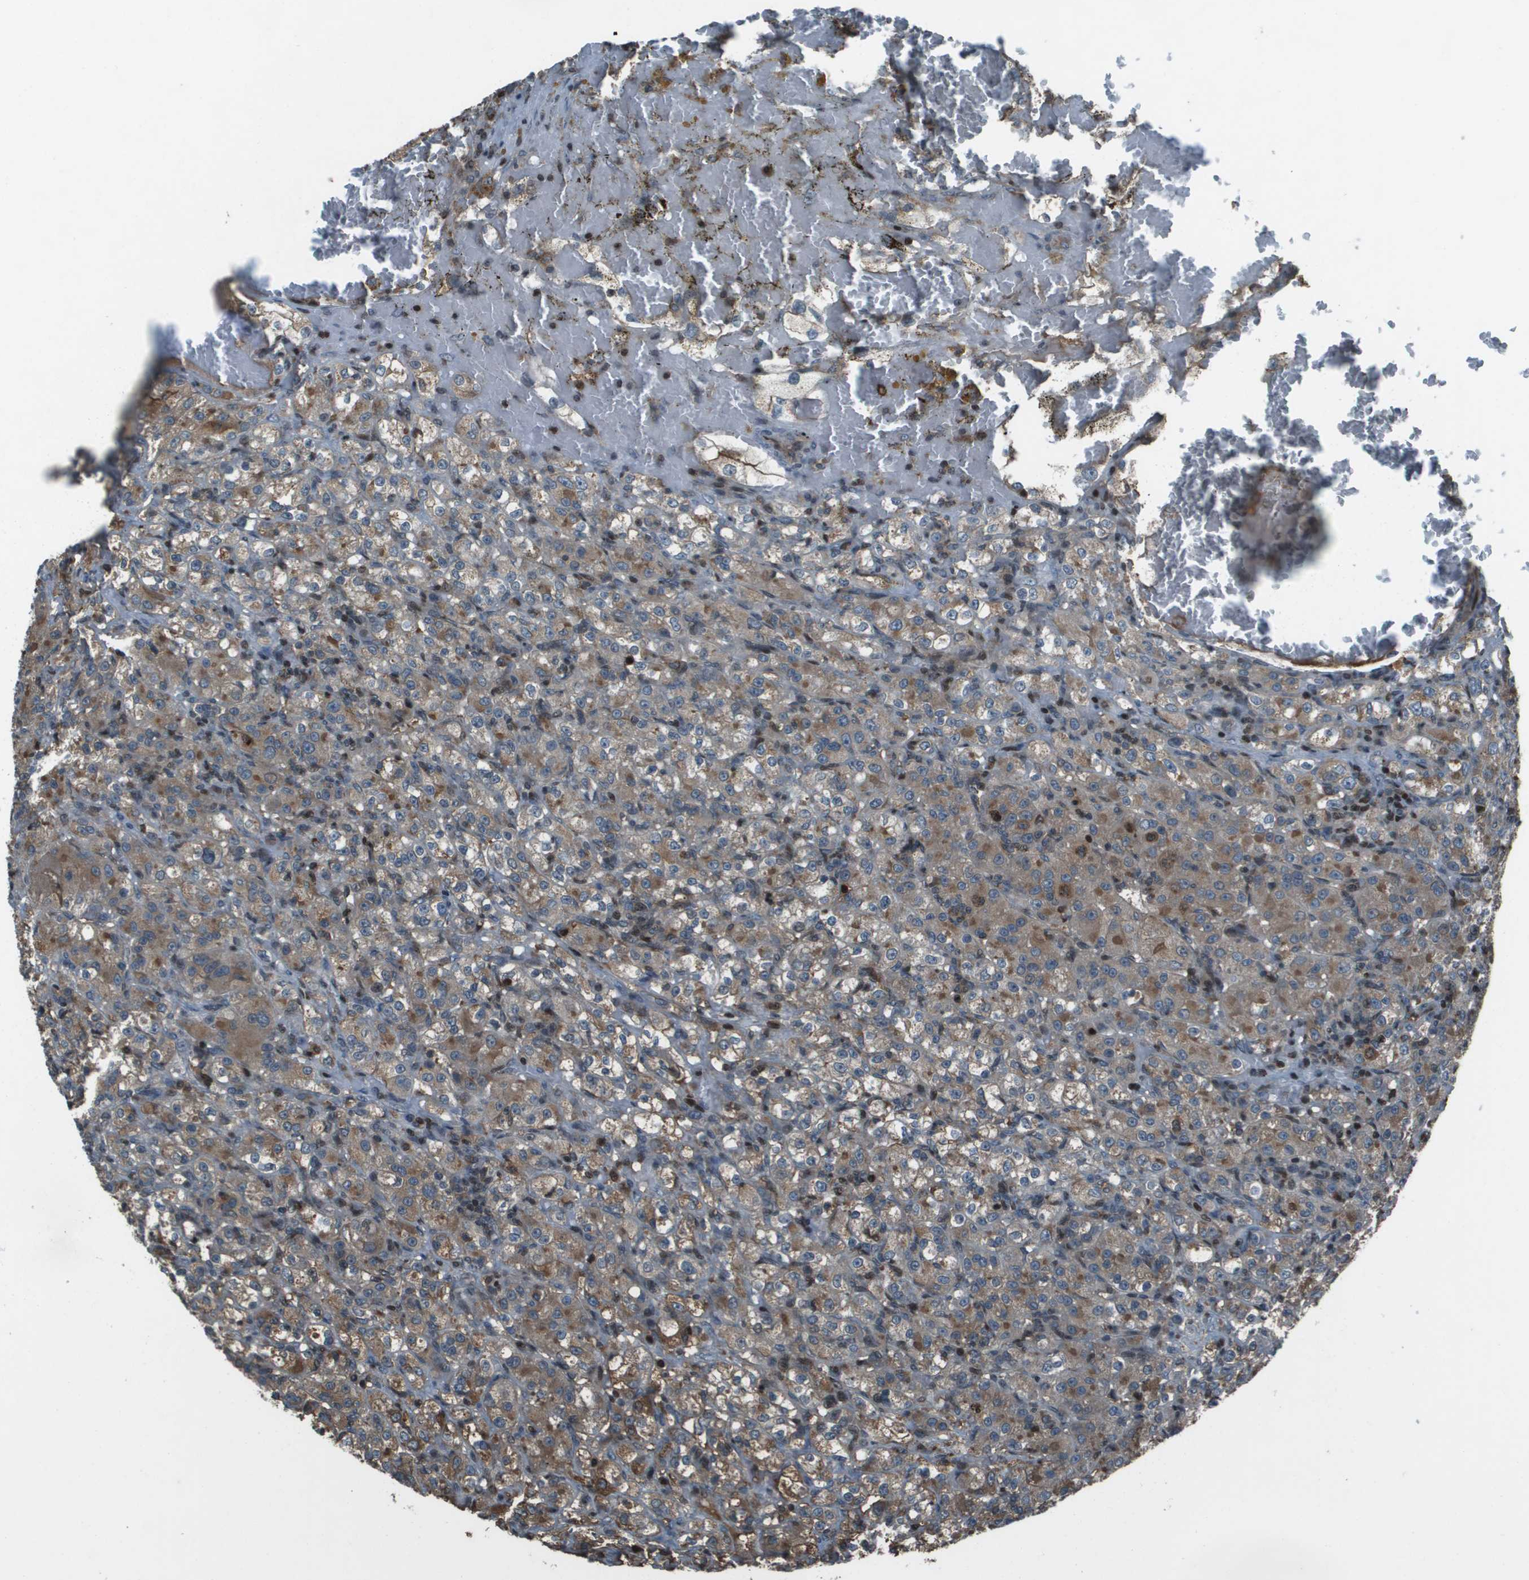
{"staining": {"intensity": "moderate", "quantity": ">75%", "location": "cytoplasmic/membranous"}, "tissue": "renal cancer", "cell_type": "Tumor cells", "image_type": "cancer", "snomed": [{"axis": "morphology", "description": "Normal tissue, NOS"}, {"axis": "morphology", "description": "Adenocarcinoma, NOS"}, {"axis": "topography", "description": "Kidney"}], "caption": "The immunohistochemical stain shows moderate cytoplasmic/membranous positivity in tumor cells of renal adenocarcinoma tissue.", "gene": "CXCL12", "patient": {"sex": "male", "age": 61}}